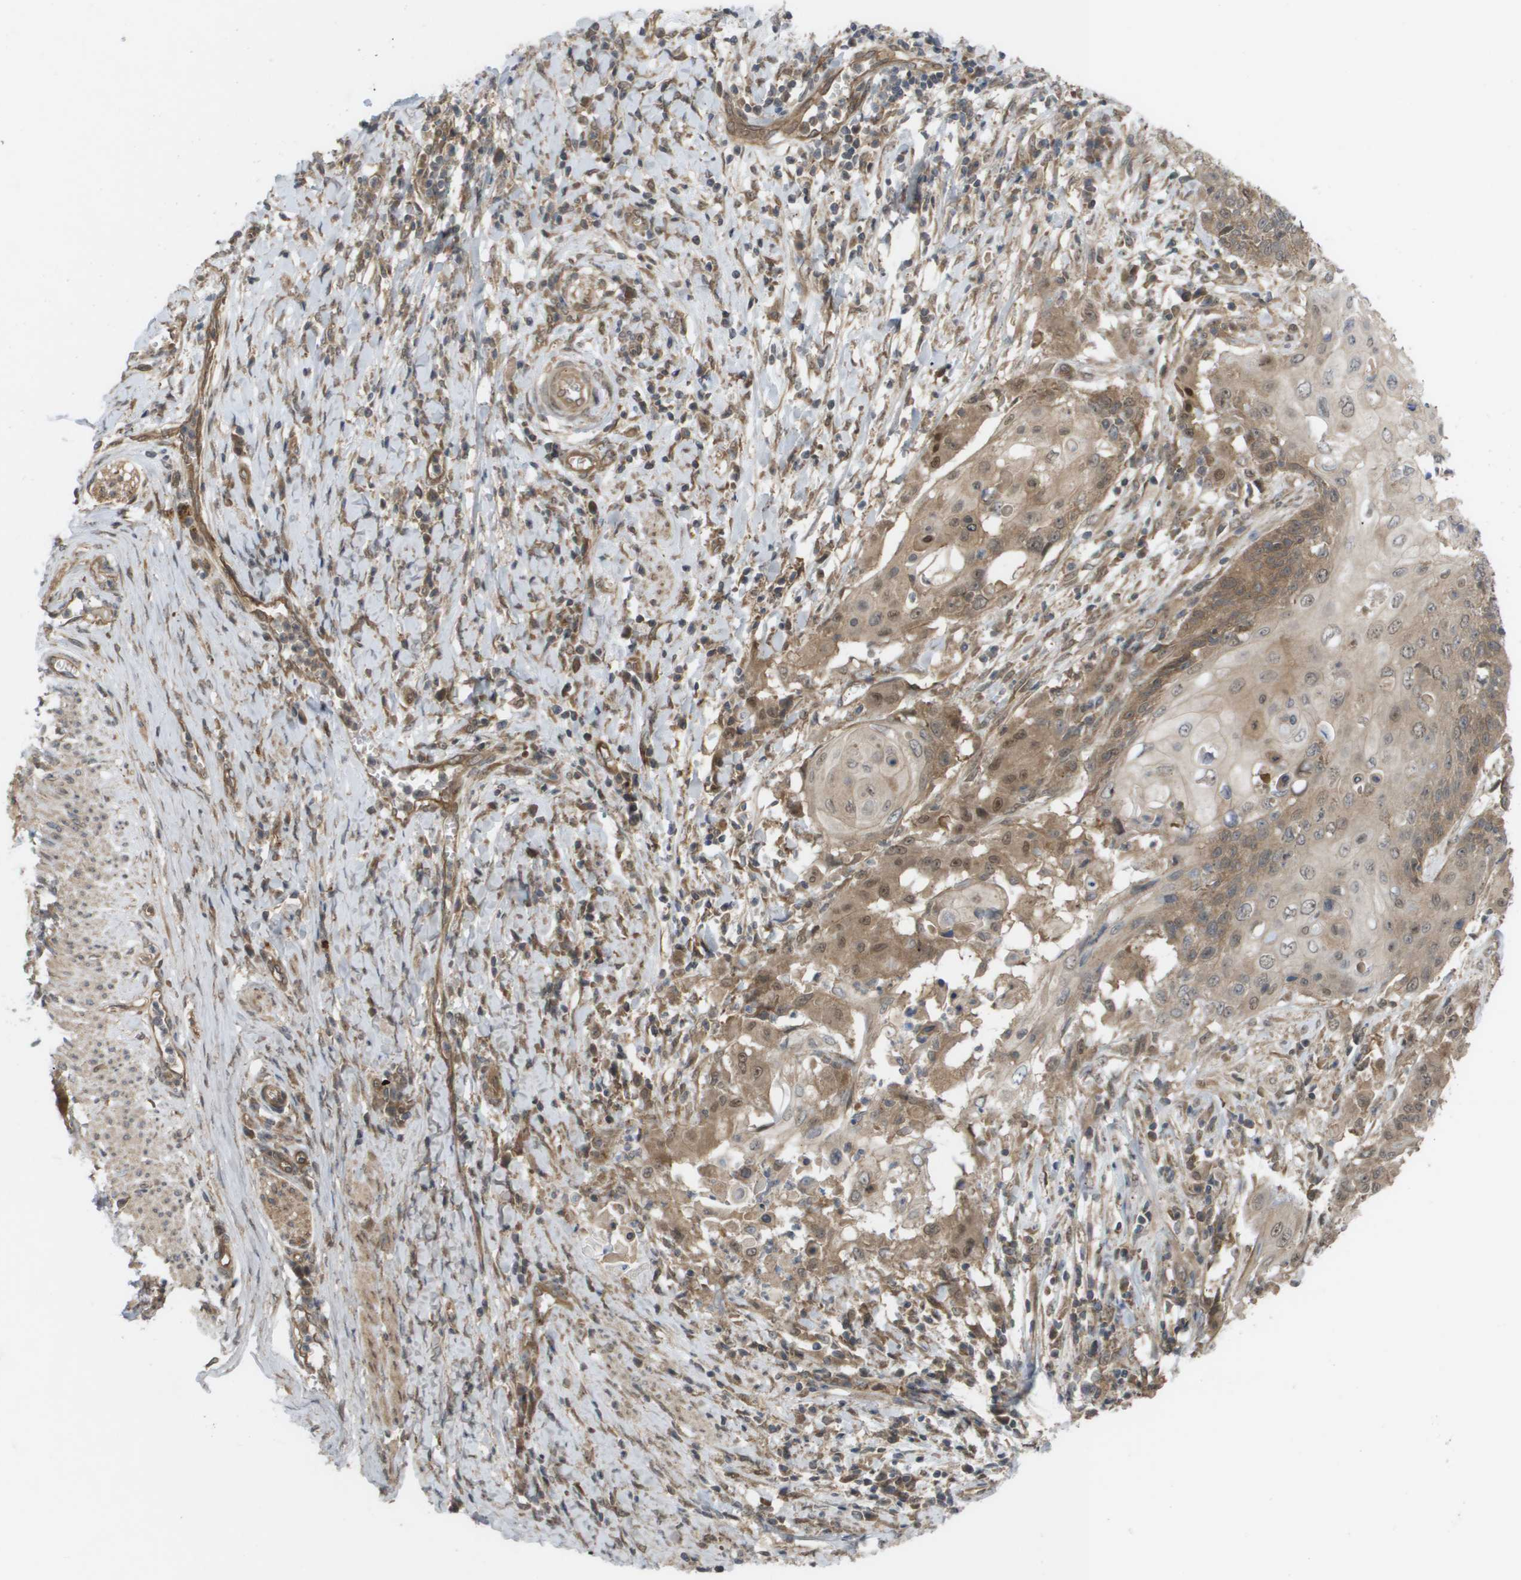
{"staining": {"intensity": "moderate", "quantity": ">75%", "location": "cytoplasmic/membranous,nuclear"}, "tissue": "cervical cancer", "cell_type": "Tumor cells", "image_type": "cancer", "snomed": [{"axis": "morphology", "description": "Squamous cell carcinoma, NOS"}, {"axis": "topography", "description": "Cervix"}], "caption": "Cervical cancer was stained to show a protein in brown. There is medium levels of moderate cytoplasmic/membranous and nuclear positivity in about >75% of tumor cells.", "gene": "CTPS2", "patient": {"sex": "female", "age": 39}}